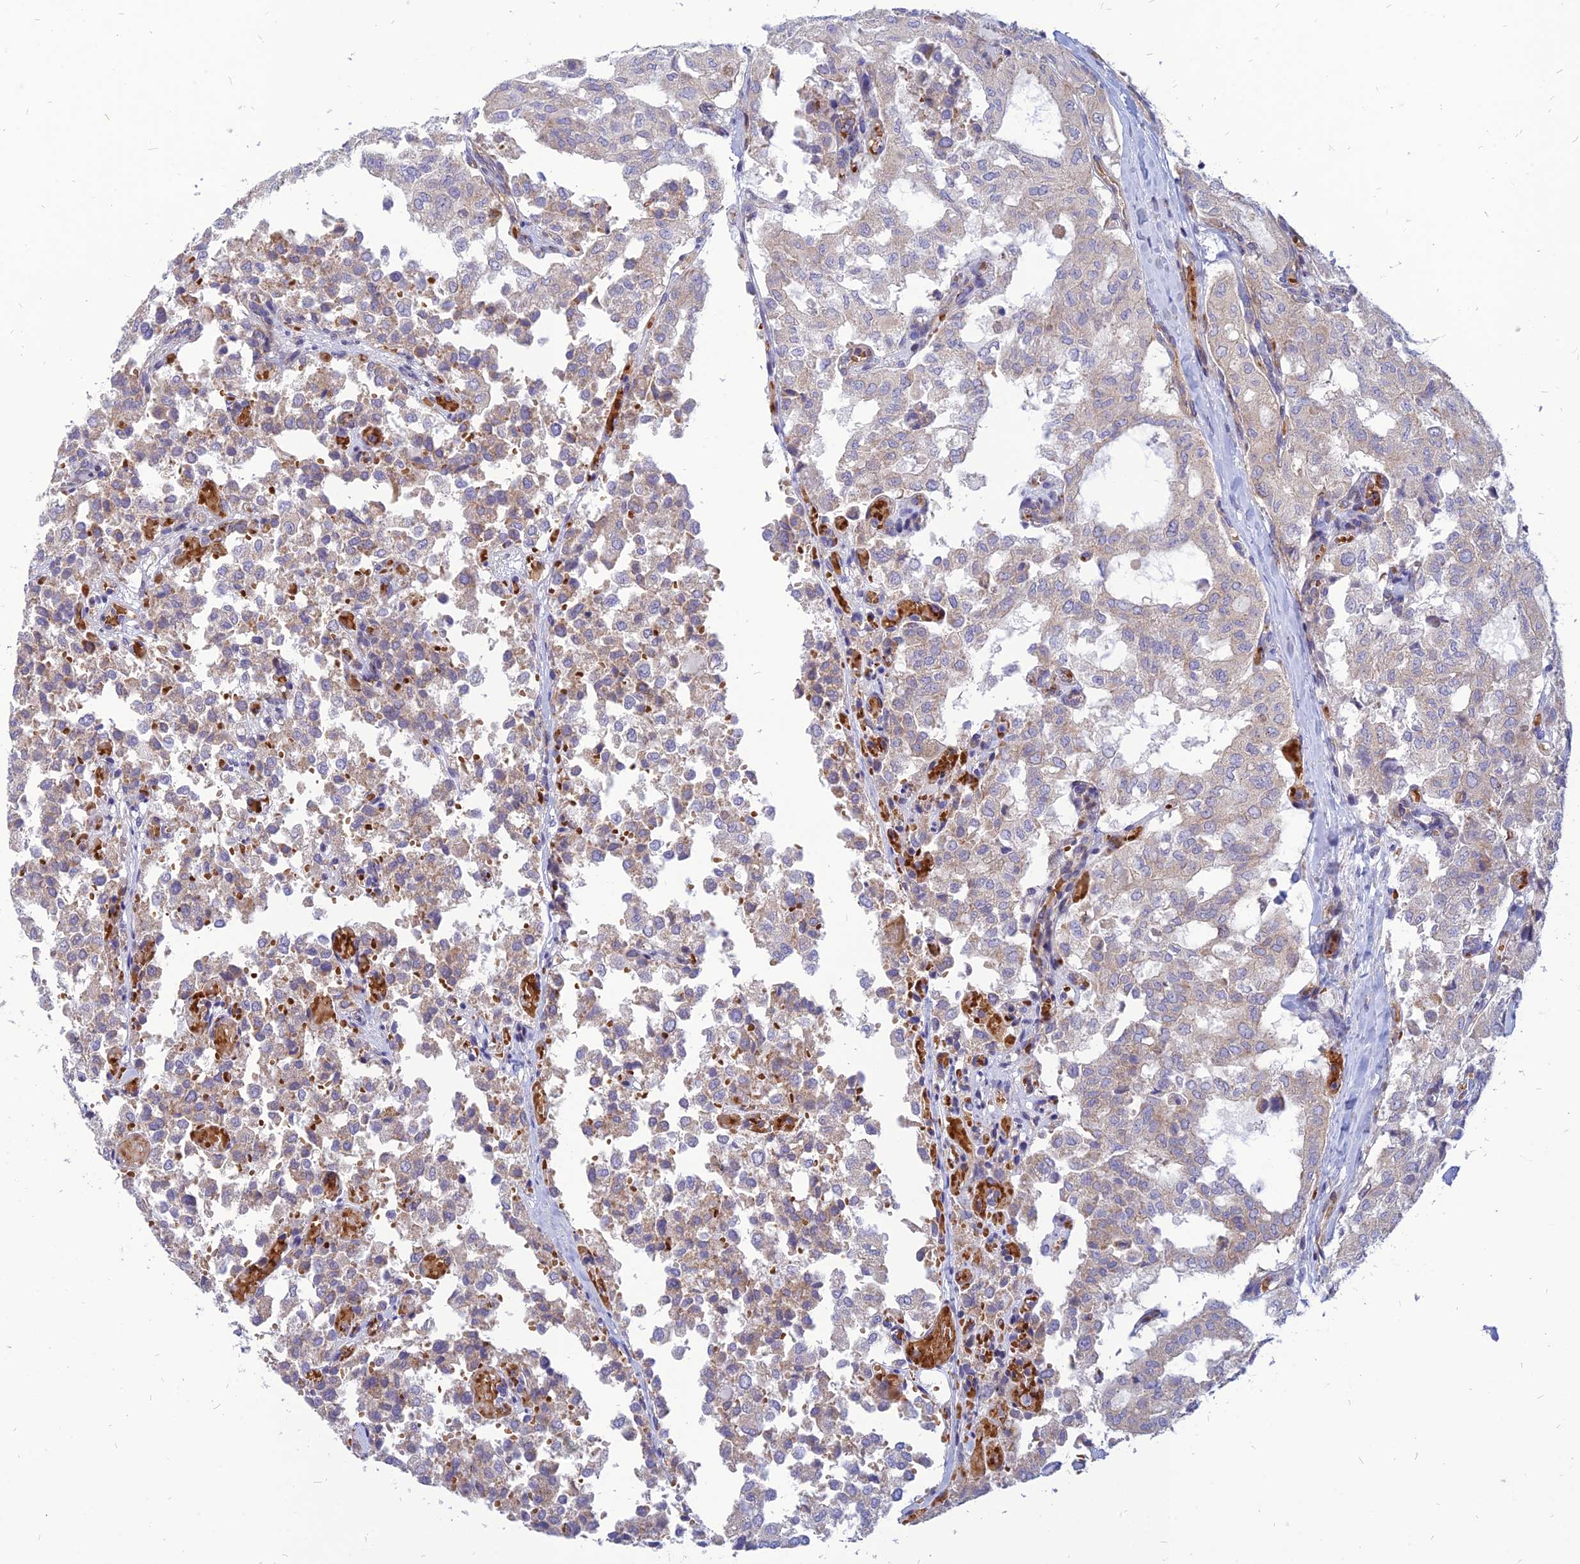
{"staining": {"intensity": "weak", "quantity": "25%-75%", "location": "cytoplasmic/membranous"}, "tissue": "thyroid cancer", "cell_type": "Tumor cells", "image_type": "cancer", "snomed": [{"axis": "morphology", "description": "Follicular adenoma carcinoma, NOS"}, {"axis": "topography", "description": "Thyroid gland"}], "caption": "Immunohistochemical staining of human thyroid cancer displays low levels of weak cytoplasmic/membranous protein expression in approximately 25%-75% of tumor cells.", "gene": "PHKA2", "patient": {"sex": "male", "age": 75}}